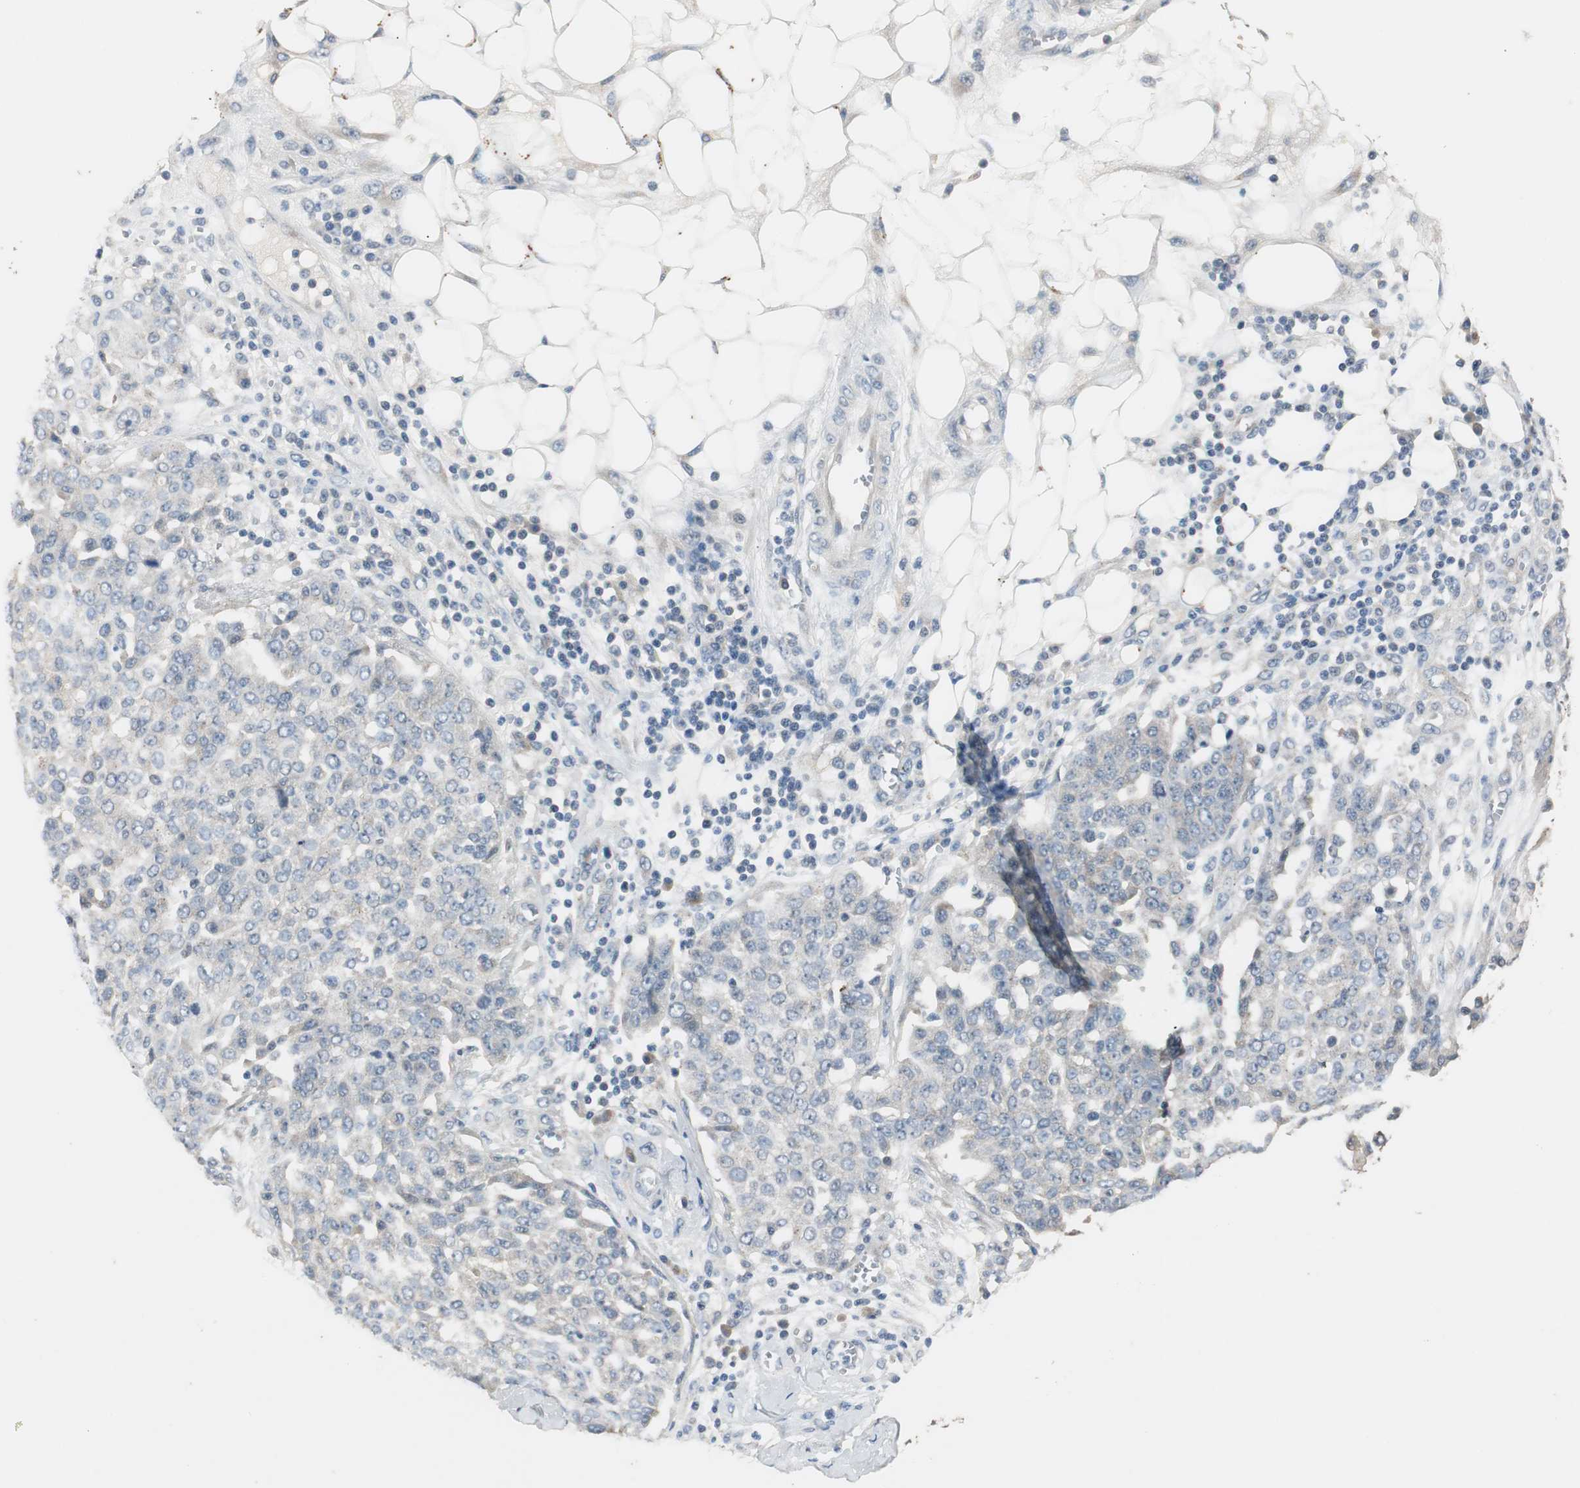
{"staining": {"intensity": "weak", "quantity": "<25%", "location": "cytoplasmic/membranous"}, "tissue": "ovarian cancer", "cell_type": "Tumor cells", "image_type": "cancer", "snomed": [{"axis": "morphology", "description": "Cystadenocarcinoma, serous, NOS"}, {"axis": "topography", "description": "Soft tissue"}, {"axis": "topography", "description": "Ovary"}], "caption": "Tumor cells show no significant protein positivity in ovarian cancer.", "gene": "PTPRN2", "patient": {"sex": "female", "age": 57}}